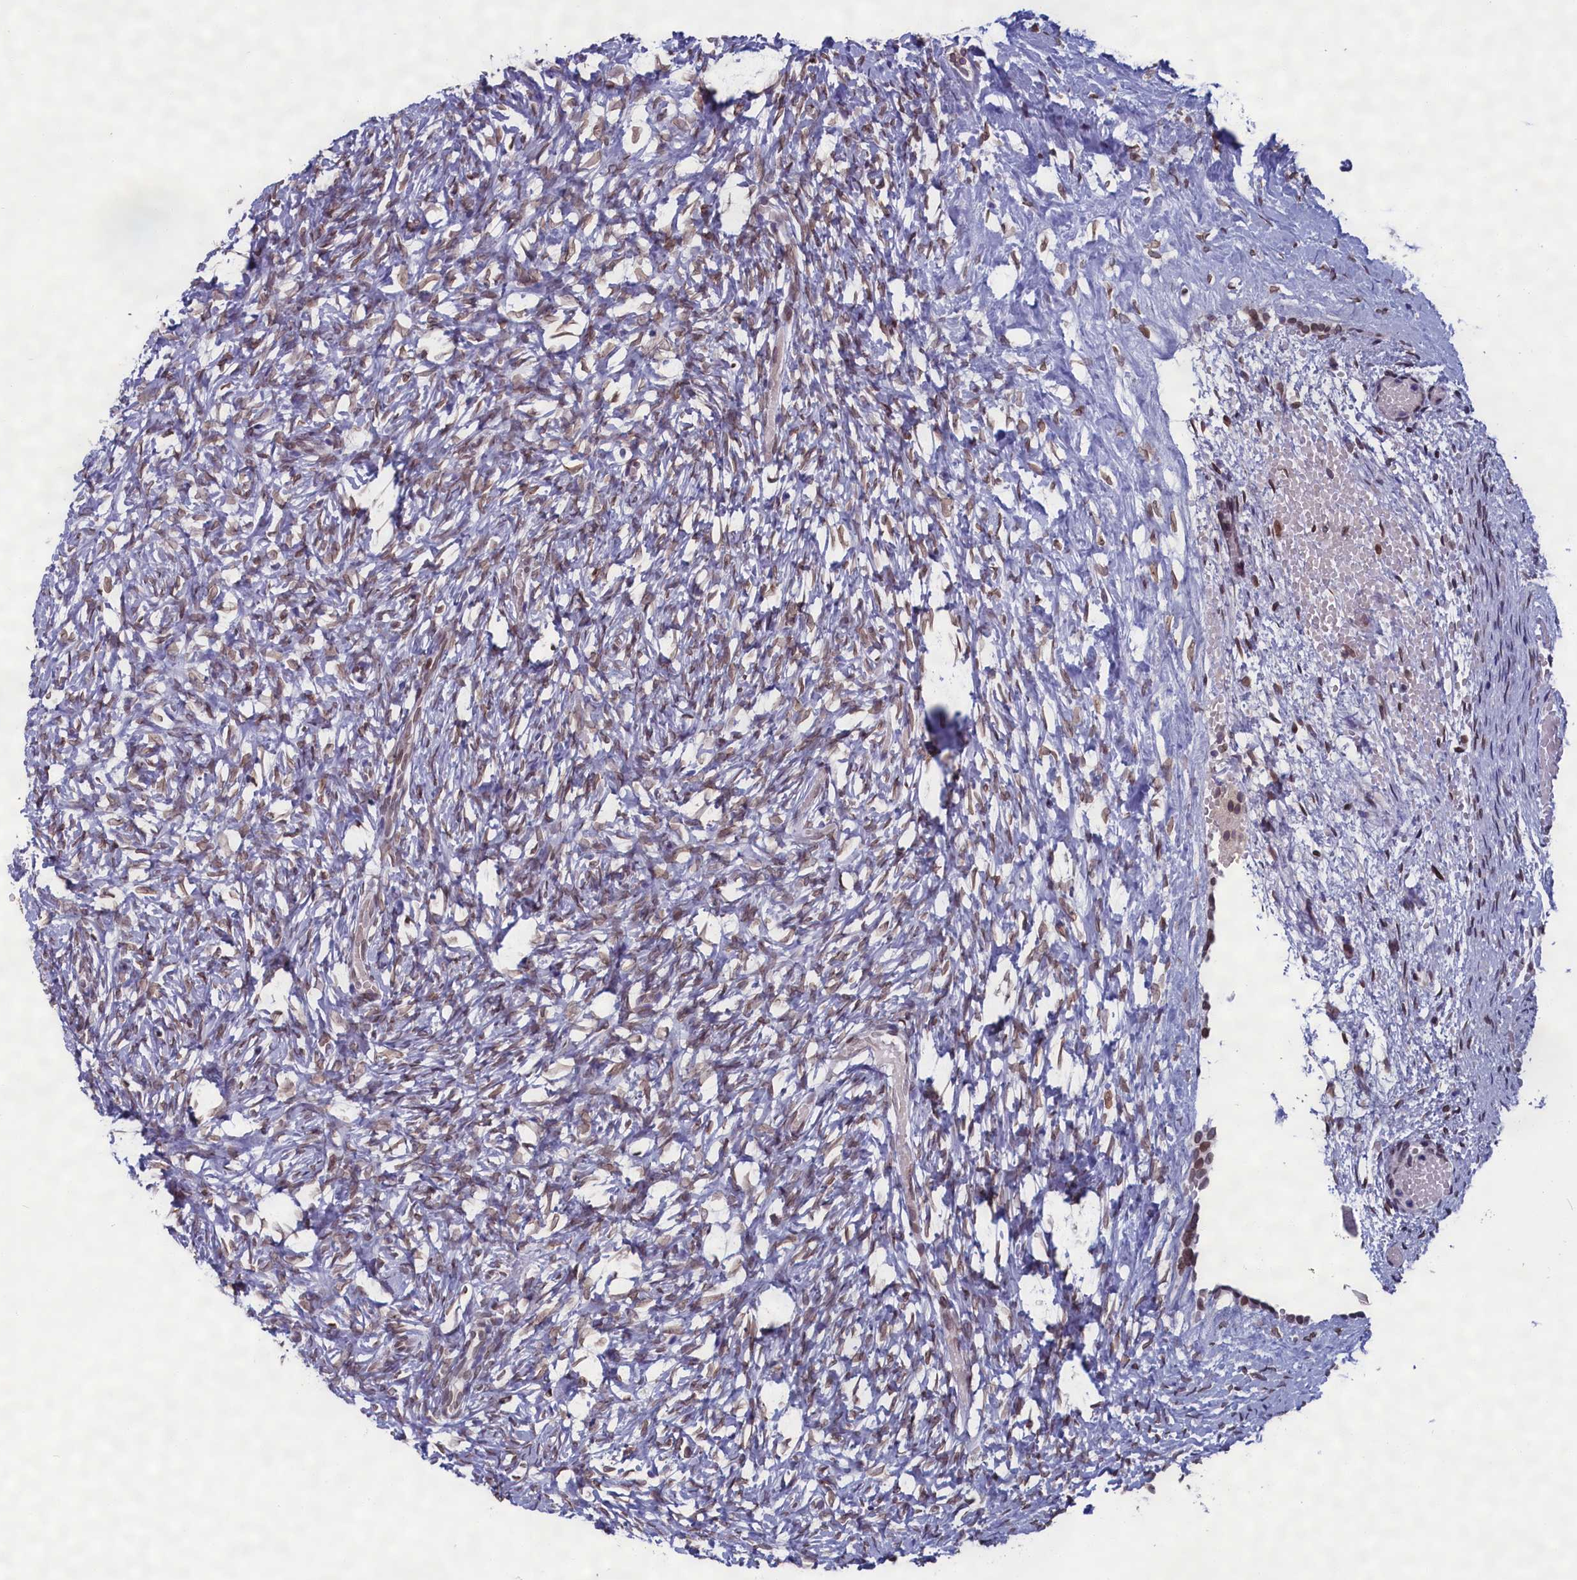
{"staining": {"intensity": "moderate", "quantity": ">75%", "location": "nuclear"}, "tissue": "ovary", "cell_type": "Follicle cells", "image_type": "normal", "snomed": [{"axis": "morphology", "description": "Normal tissue, NOS"}, {"axis": "topography", "description": "Ovary"}], "caption": "Ovary stained with a brown dye shows moderate nuclear positive staining in approximately >75% of follicle cells.", "gene": "GPSM1", "patient": {"sex": "female", "age": 35}}